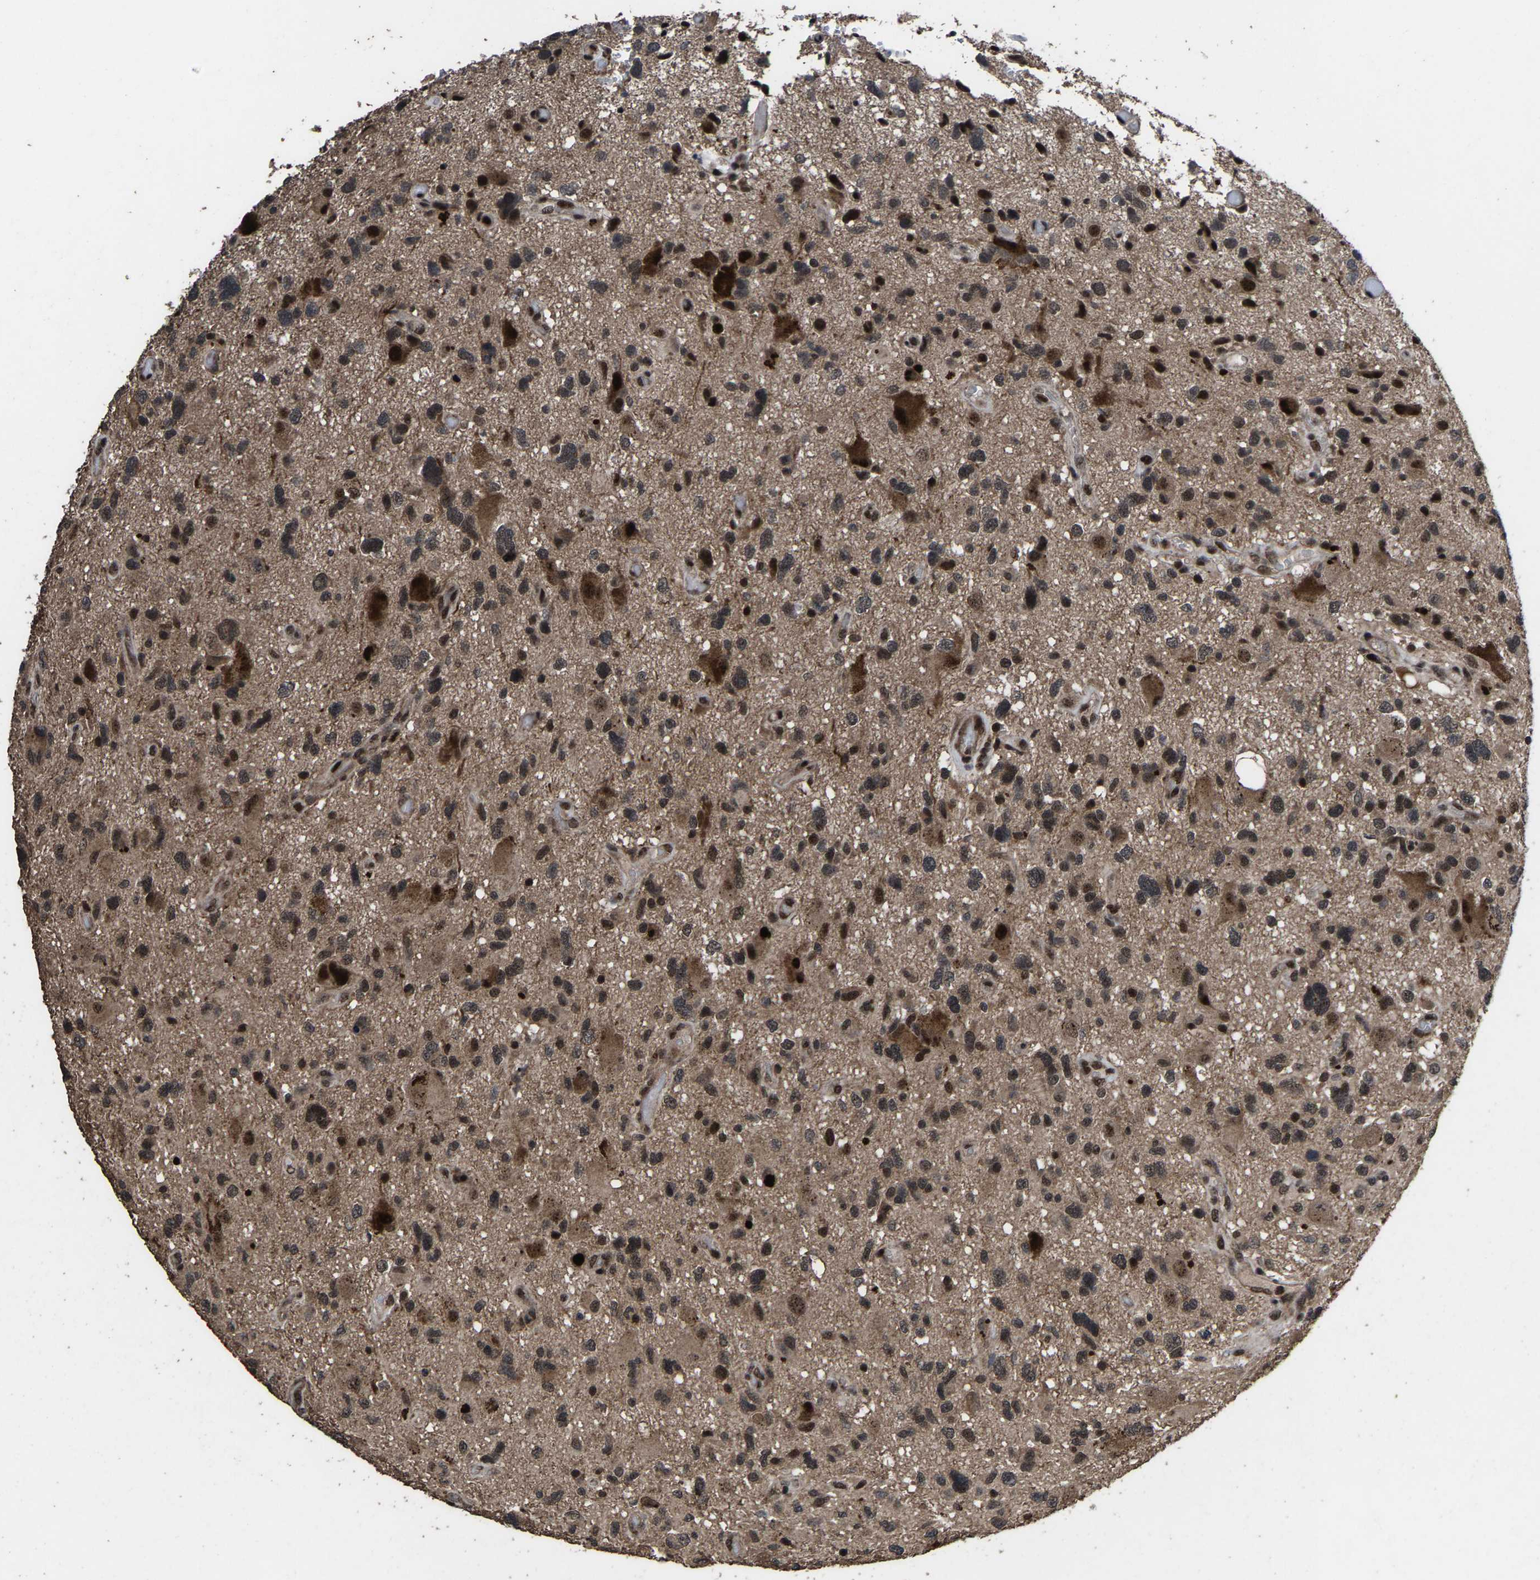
{"staining": {"intensity": "moderate", "quantity": "25%-75%", "location": "nuclear"}, "tissue": "glioma", "cell_type": "Tumor cells", "image_type": "cancer", "snomed": [{"axis": "morphology", "description": "Glioma, malignant, High grade"}, {"axis": "topography", "description": "Brain"}], "caption": "The photomicrograph reveals immunohistochemical staining of high-grade glioma (malignant). There is moderate nuclear expression is appreciated in about 25%-75% of tumor cells. The staining was performed using DAB to visualize the protein expression in brown, while the nuclei were stained in blue with hematoxylin (Magnification: 20x).", "gene": "HAUS6", "patient": {"sex": "male", "age": 33}}